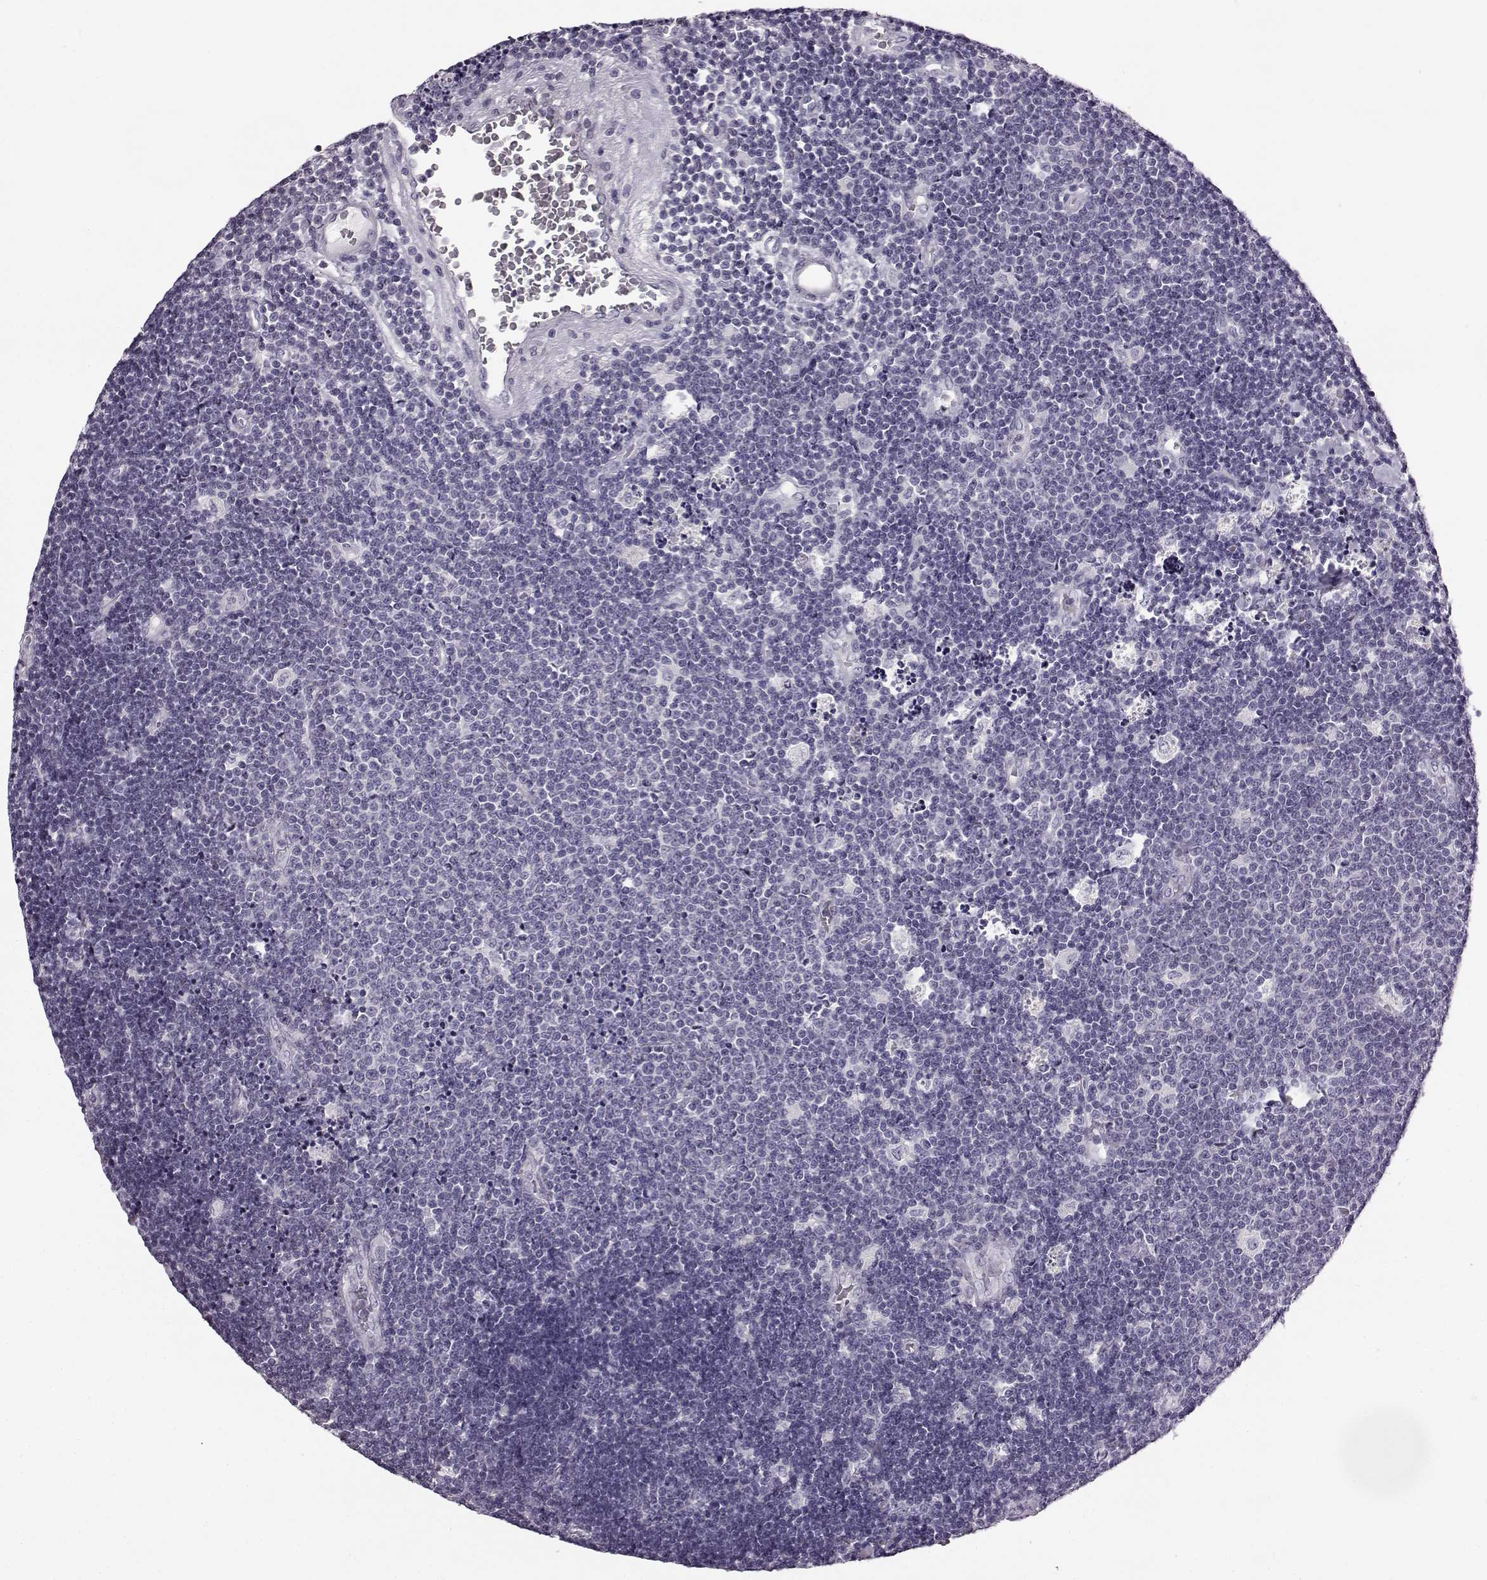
{"staining": {"intensity": "negative", "quantity": "none", "location": "none"}, "tissue": "lymphoma", "cell_type": "Tumor cells", "image_type": "cancer", "snomed": [{"axis": "morphology", "description": "Malignant lymphoma, non-Hodgkin's type, Low grade"}, {"axis": "topography", "description": "Brain"}], "caption": "Tumor cells show no significant staining in lymphoma.", "gene": "ODAD4", "patient": {"sex": "female", "age": 66}}